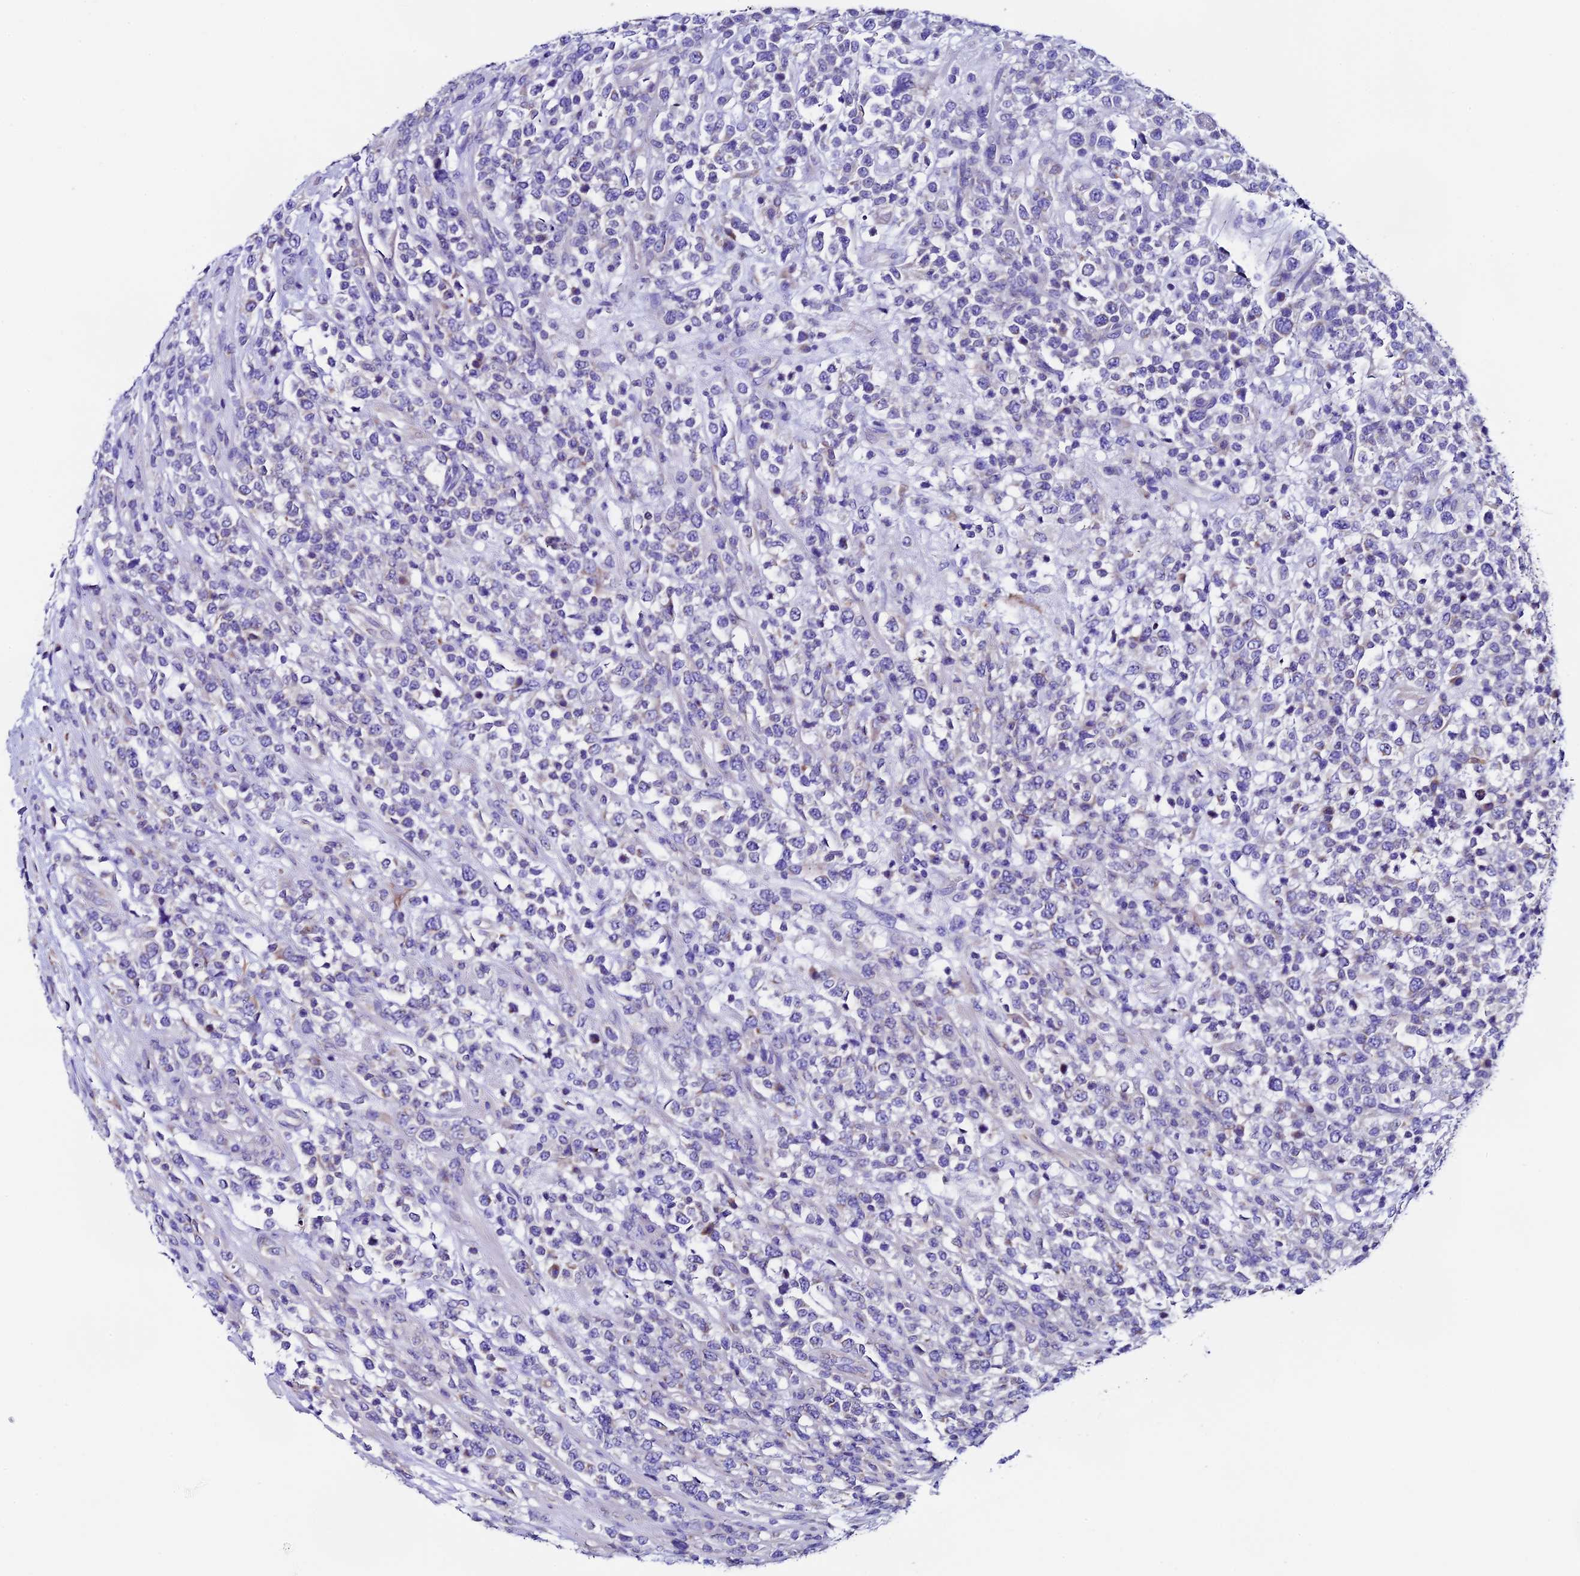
{"staining": {"intensity": "negative", "quantity": "none", "location": "none"}, "tissue": "lymphoma", "cell_type": "Tumor cells", "image_type": "cancer", "snomed": [{"axis": "morphology", "description": "Malignant lymphoma, non-Hodgkin's type, High grade"}, {"axis": "topography", "description": "Colon"}], "caption": "DAB immunohistochemical staining of high-grade malignant lymphoma, non-Hodgkin's type reveals no significant positivity in tumor cells.", "gene": "COMTD1", "patient": {"sex": "female", "age": 53}}